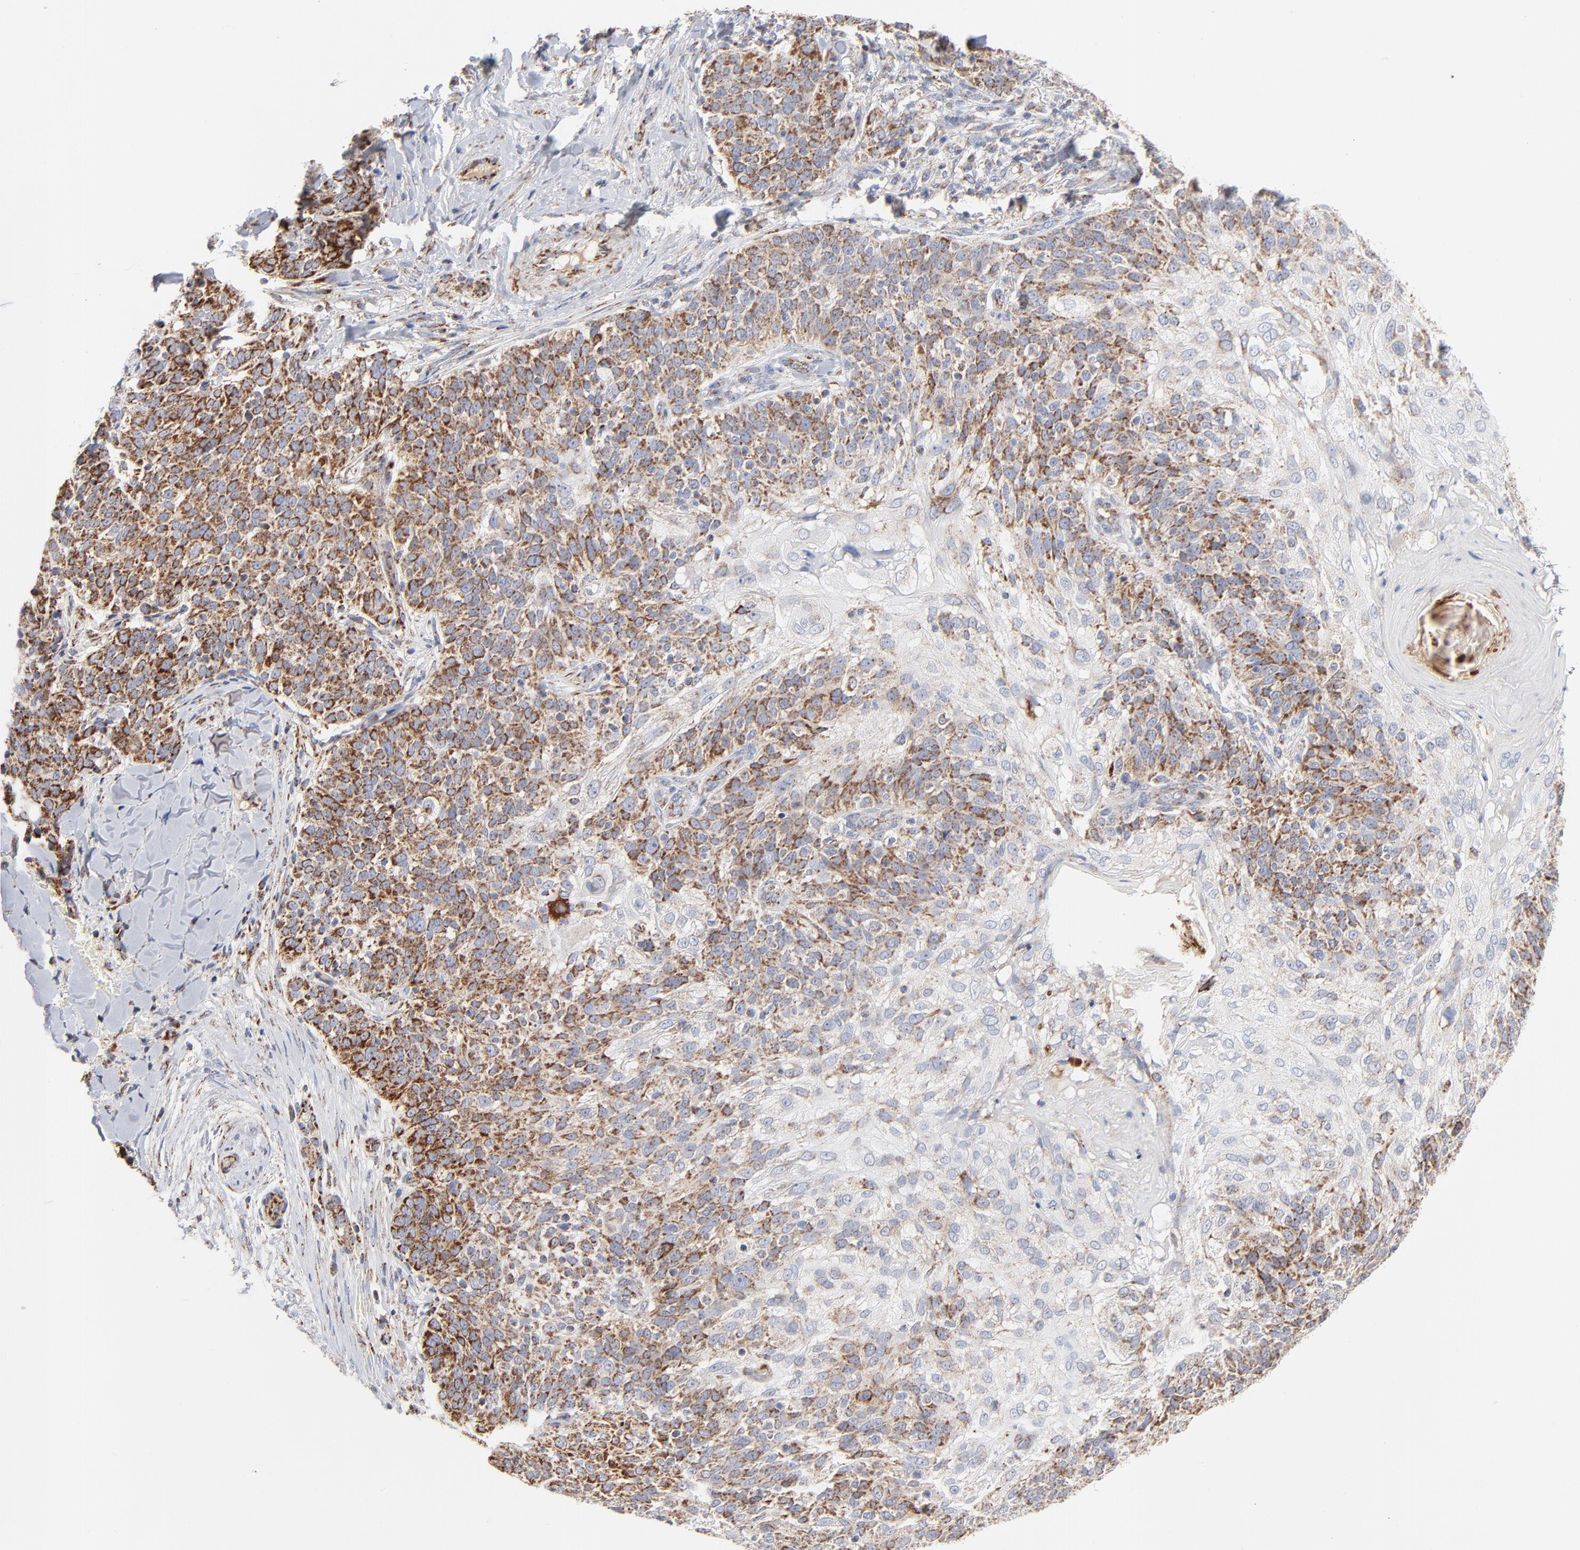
{"staining": {"intensity": "strong", "quantity": ">75%", "location": "cytoplasmic/membranous"}, "tissue": "skin cancer", "cell_type": "Tumor cells", "image_type": "cancer", "snomed": [{"axis": "morphology", "description": "Normal tissue, NOS"}, {"axis": "morphology", "description": "Squamous cell carcinoma, NOS"}, {"axis": "topography", "description": "Skin"}], "caption": "There is high levels of strong cytoplasmic/membranous expression in tumor cells of skin squamous cell carcinoma, as demonstrated by immunohistochemical staining (brown color).", "gene": "DIABLO", "patient": {"sex": "female", "age": 83}}